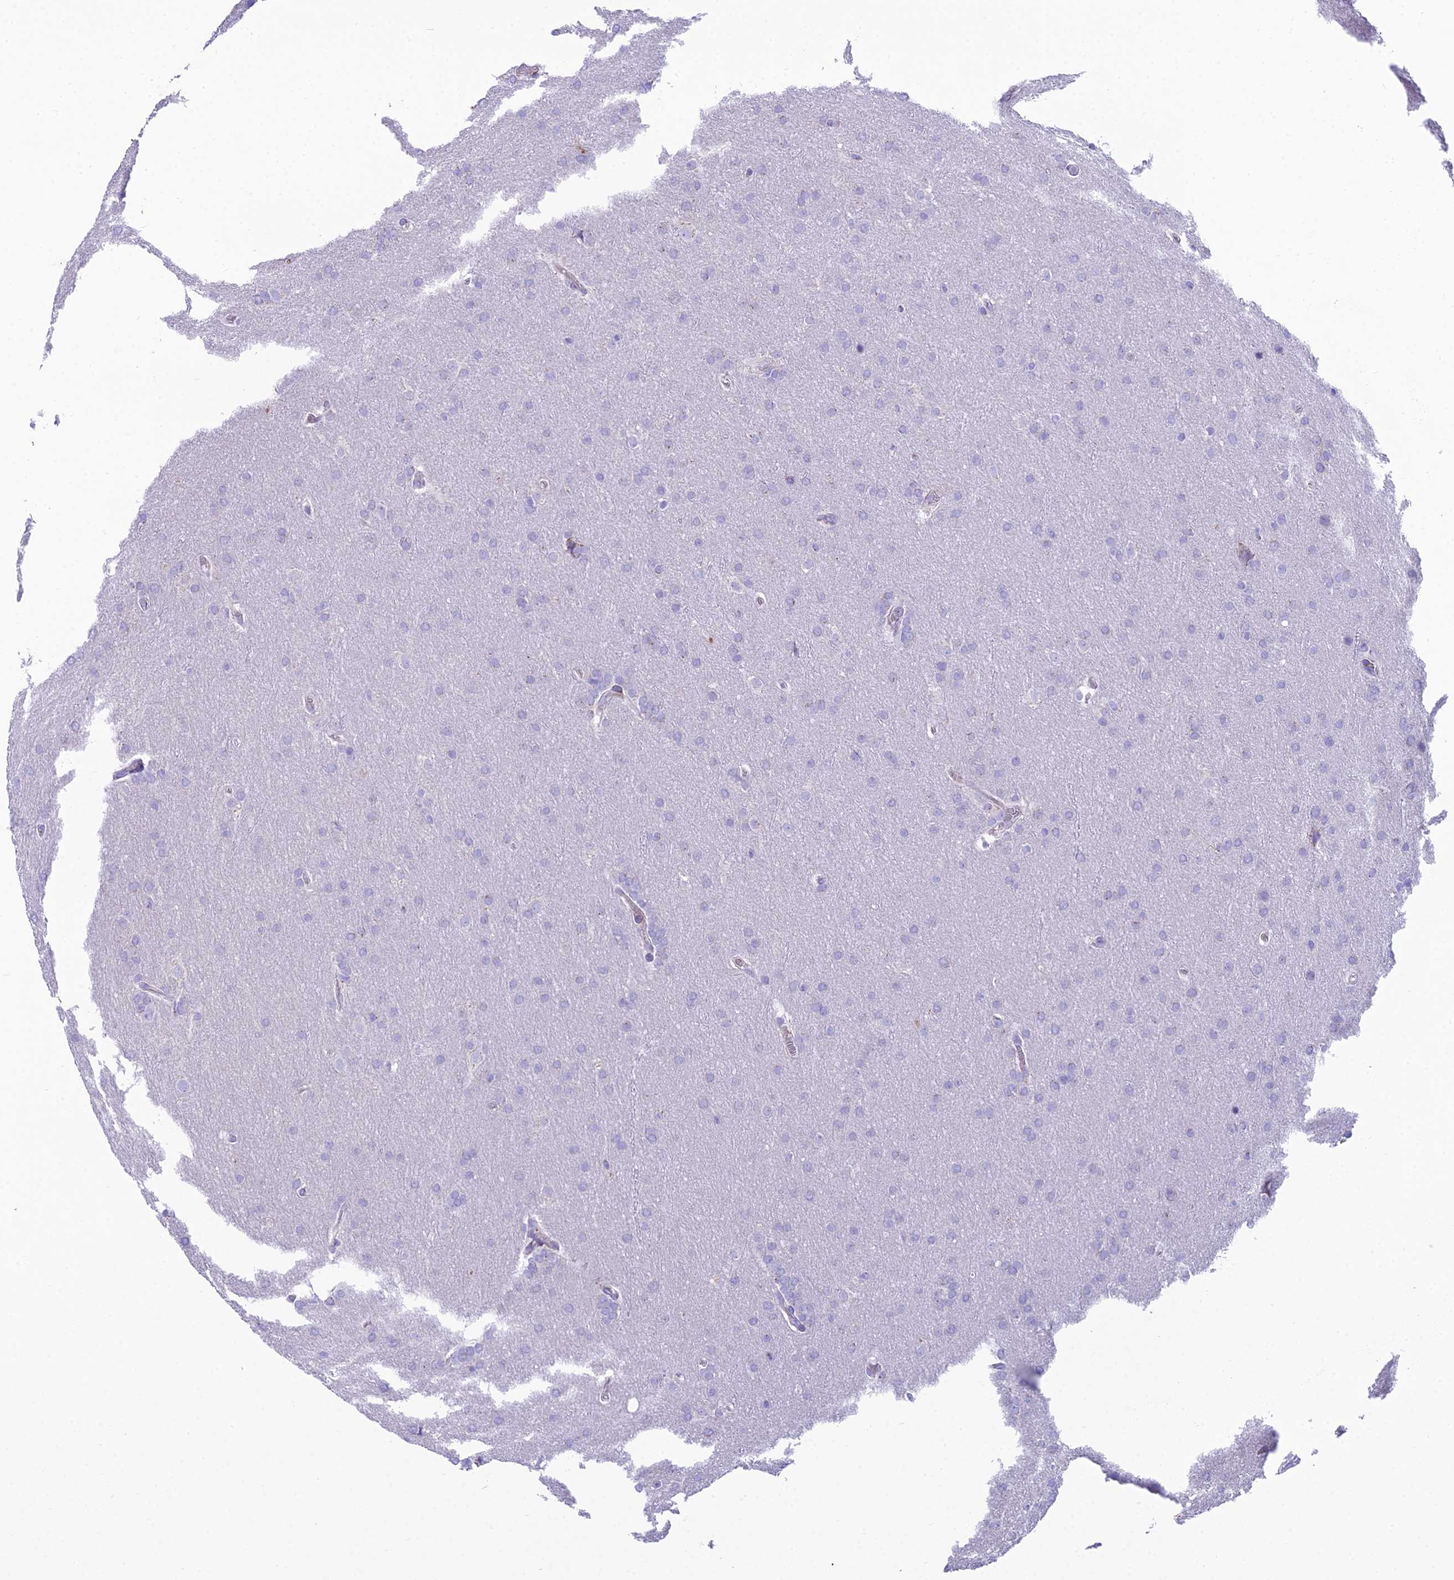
{"staining": {"intensity": "negative", "quantity": "none", "location": "none"}, "tissue": "glioma", "cell_type": "Tumor cells", "image_type": "cancer", "snomed": [{"axis": "morphology", "description": "Glioma, malignant, Low grade"}, {"axis": "topography", "description": "Brain"}], "caption": "Immunohistochemistry (IHC) micrograph of human malignant glioma (low-grade) stained for a protein (brown), which exhibits no expression in tumor cells.", "gene": "GFRA1", "patient": {"sex": "female", "age": 32}}